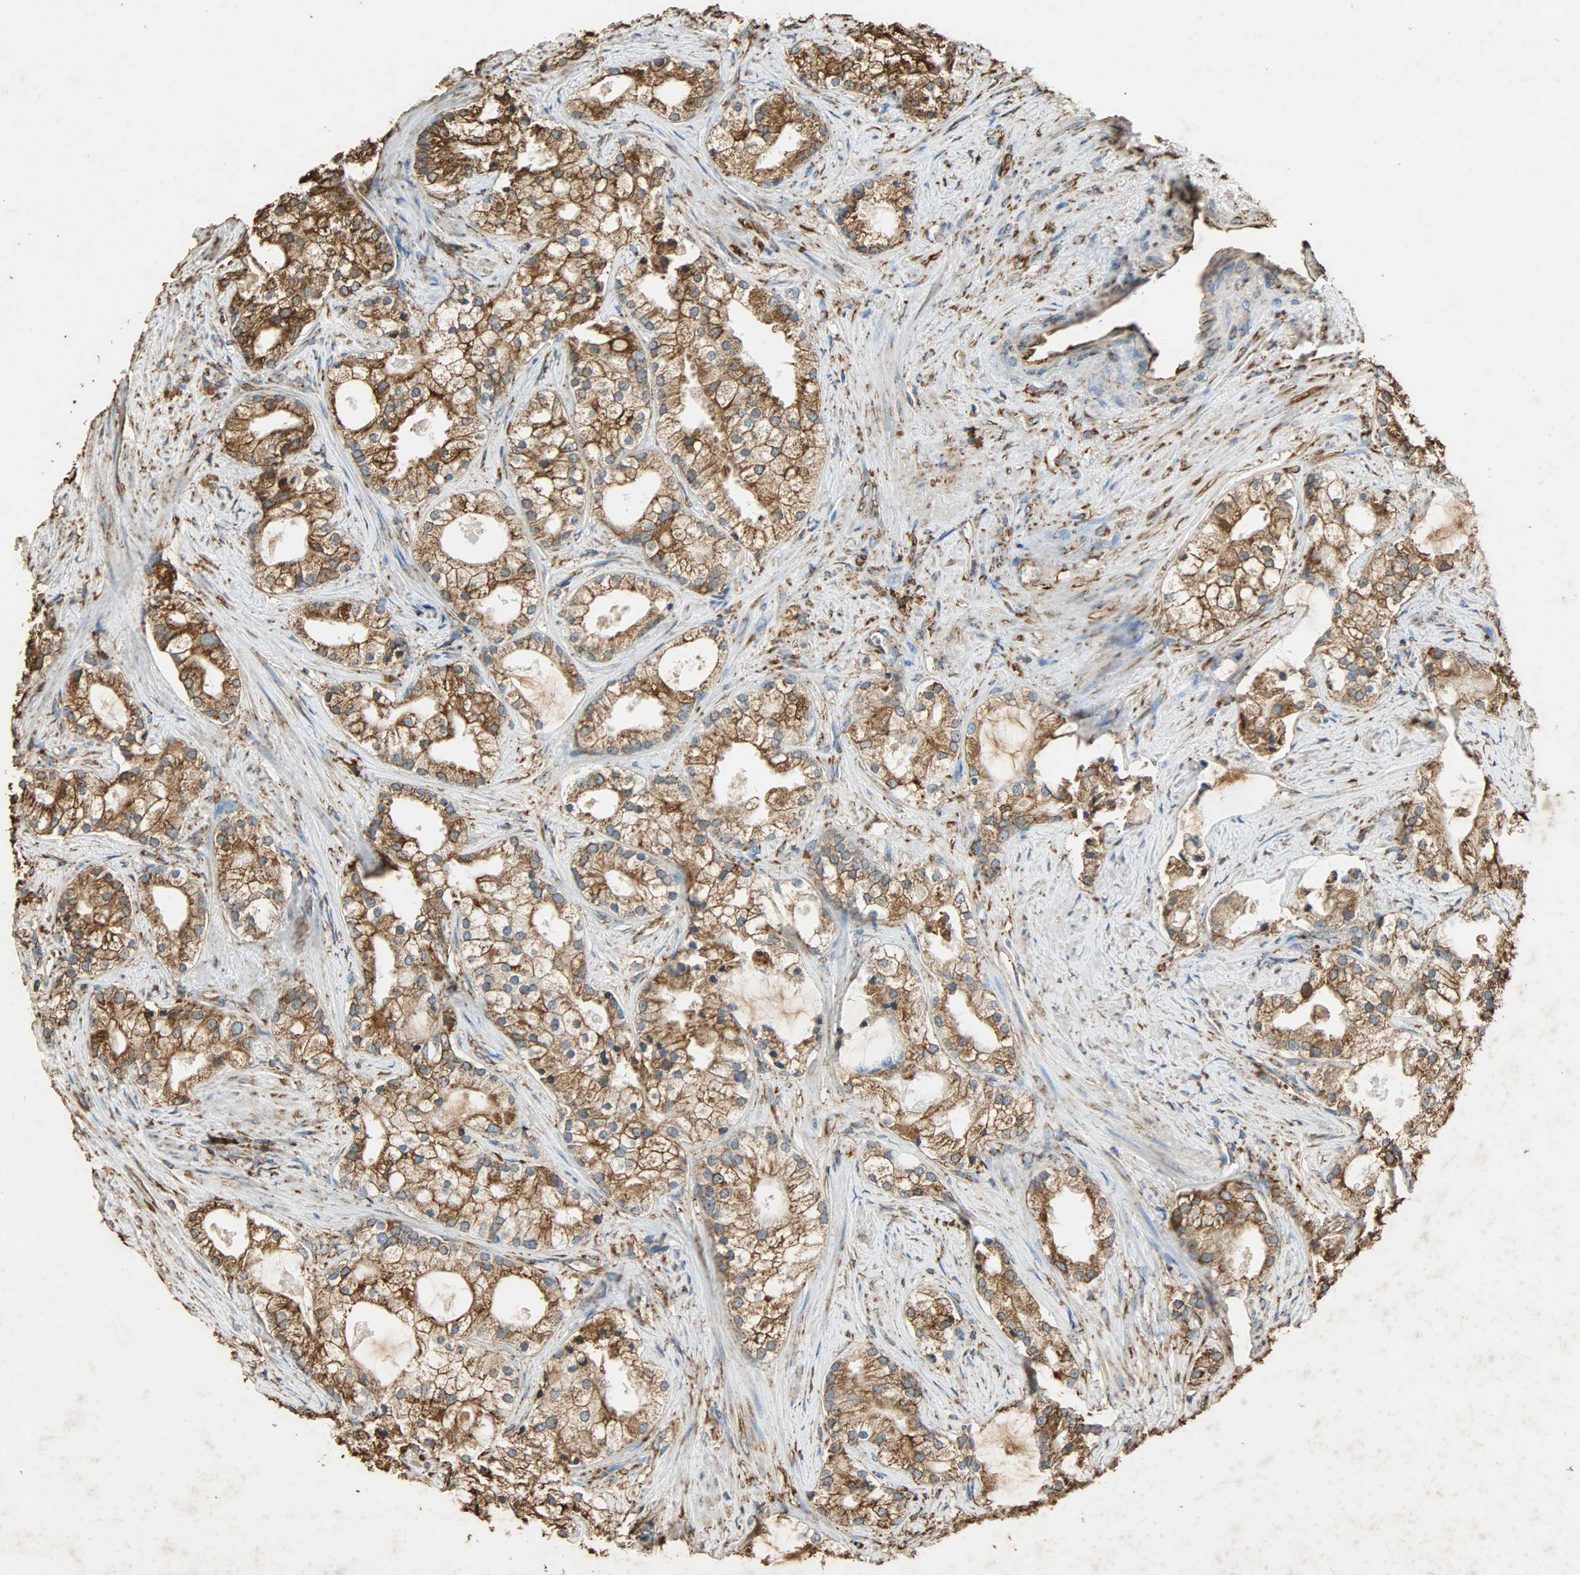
{"staining": {"intensity": "moderate", "quantity": ">75%", "location": "cytoplasmic/membranous"}, "tissue": "prostate cancer", "cell_type": "Tumor cells", "image_type": "cancer", "snomed": [{"axis": "morphology", "description": "Adenocarcinoma, Low grade"}, {"axis": "topography", "description": "Prostate"}], "caption": "A high-resolution photomicrograph shows immunohistochemistry (IHC) staining of adenocarcinoma (low-grade) (prostate), which exhibits moderate cytoplasmic/membranous positivity in approximately >75% of tumor cells.", "gene": "HSP90B1", "patient": {"sex": "male", "age": 58}}